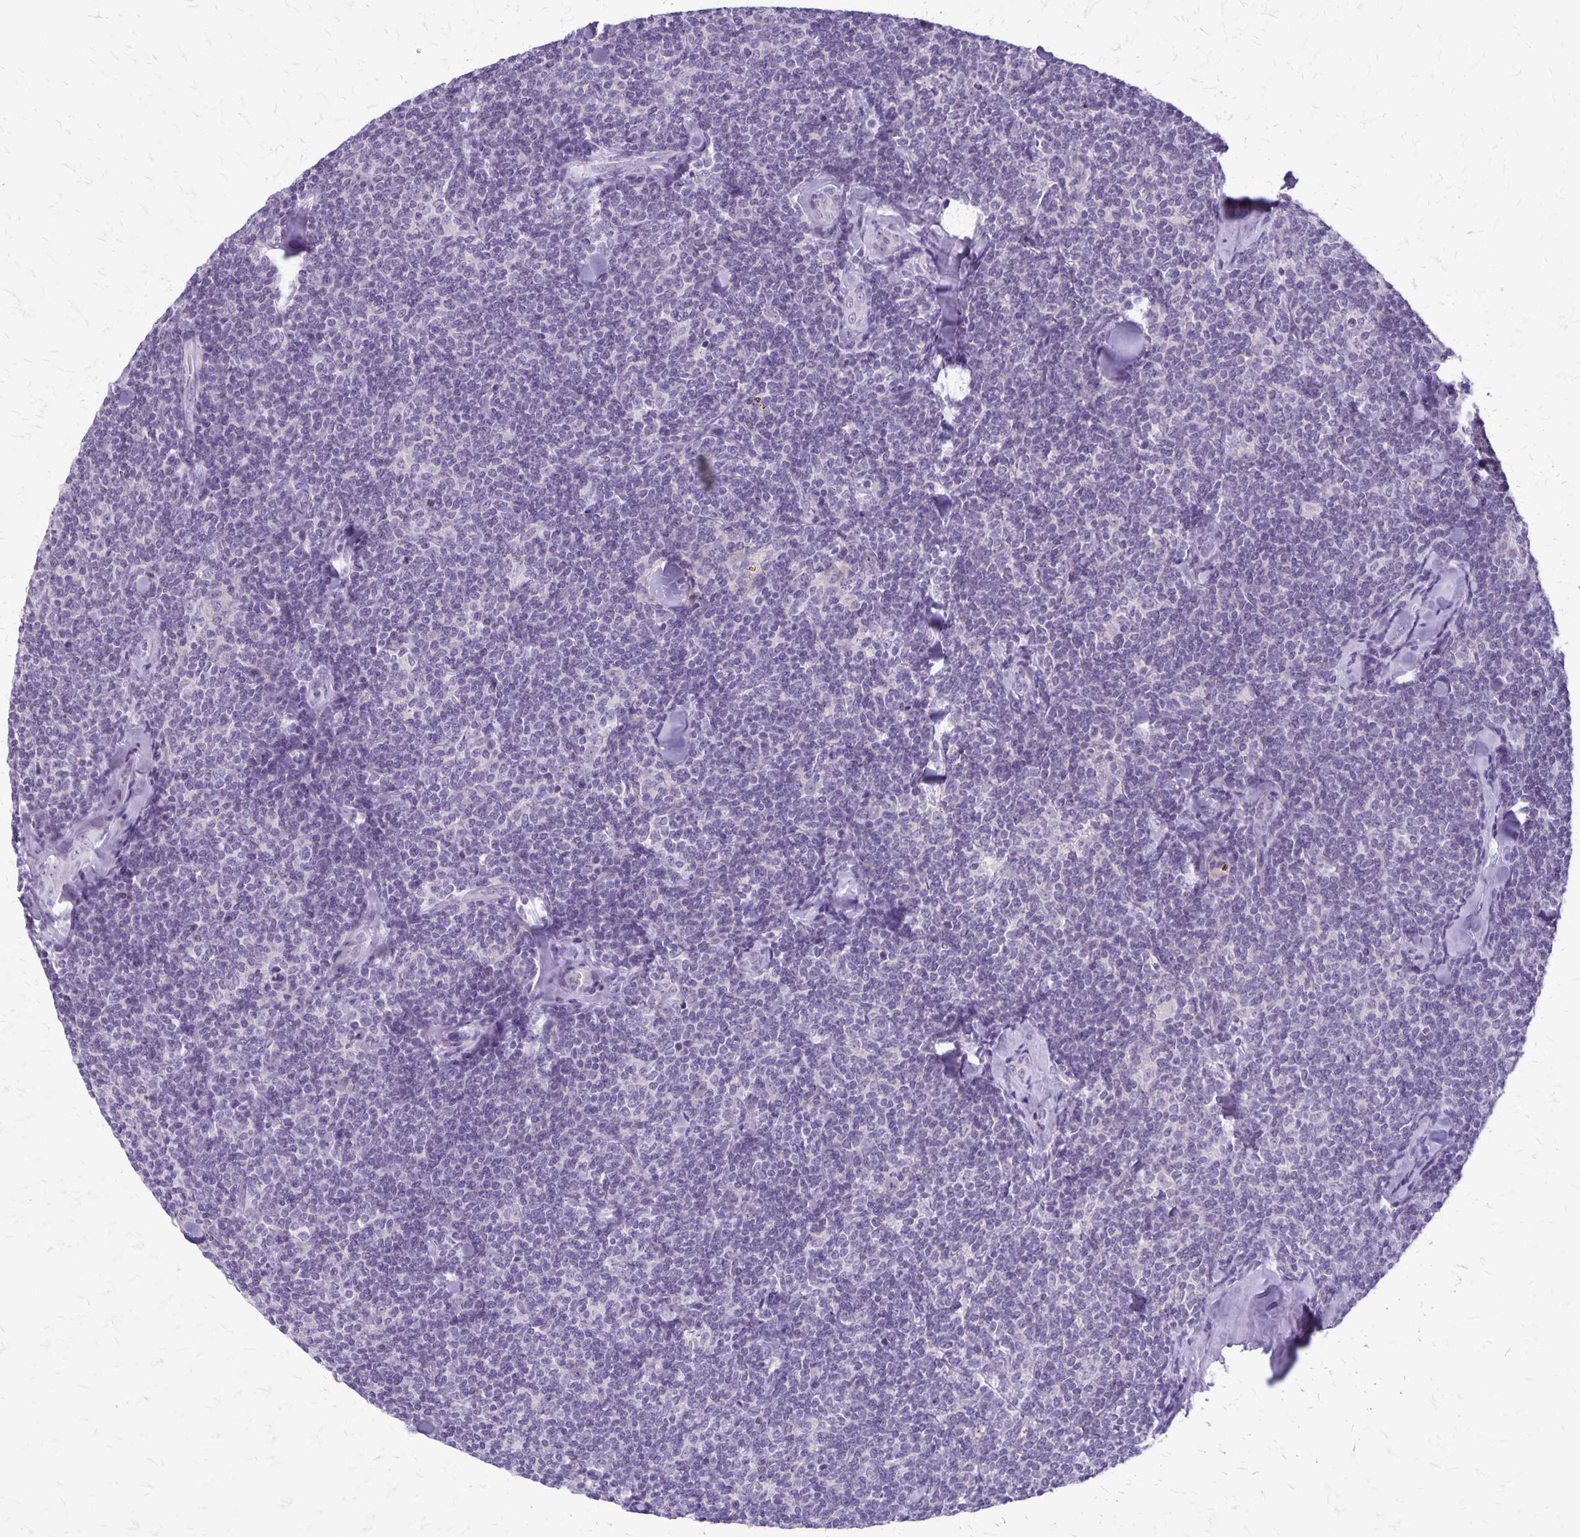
{"staining": {"intensity": "negative", "quantity": "none", "location": "none"}, "tissue": "lymphoma", "cell_type": "Tumor cells", "image_type": "cancer", "snomed": [{"axis": "morphology", "description": "Malignant lymphoma, non-Hodgkin's type, Low grade"}, {"axis": "topography", "description": "Lymph node"}], "caption": "Lymphoma was stained to show a protein in brown. There is no significant positivity in tumor cells.", "gene": "PLXNB3", "patient": {"sex": "female", "age": 56}}